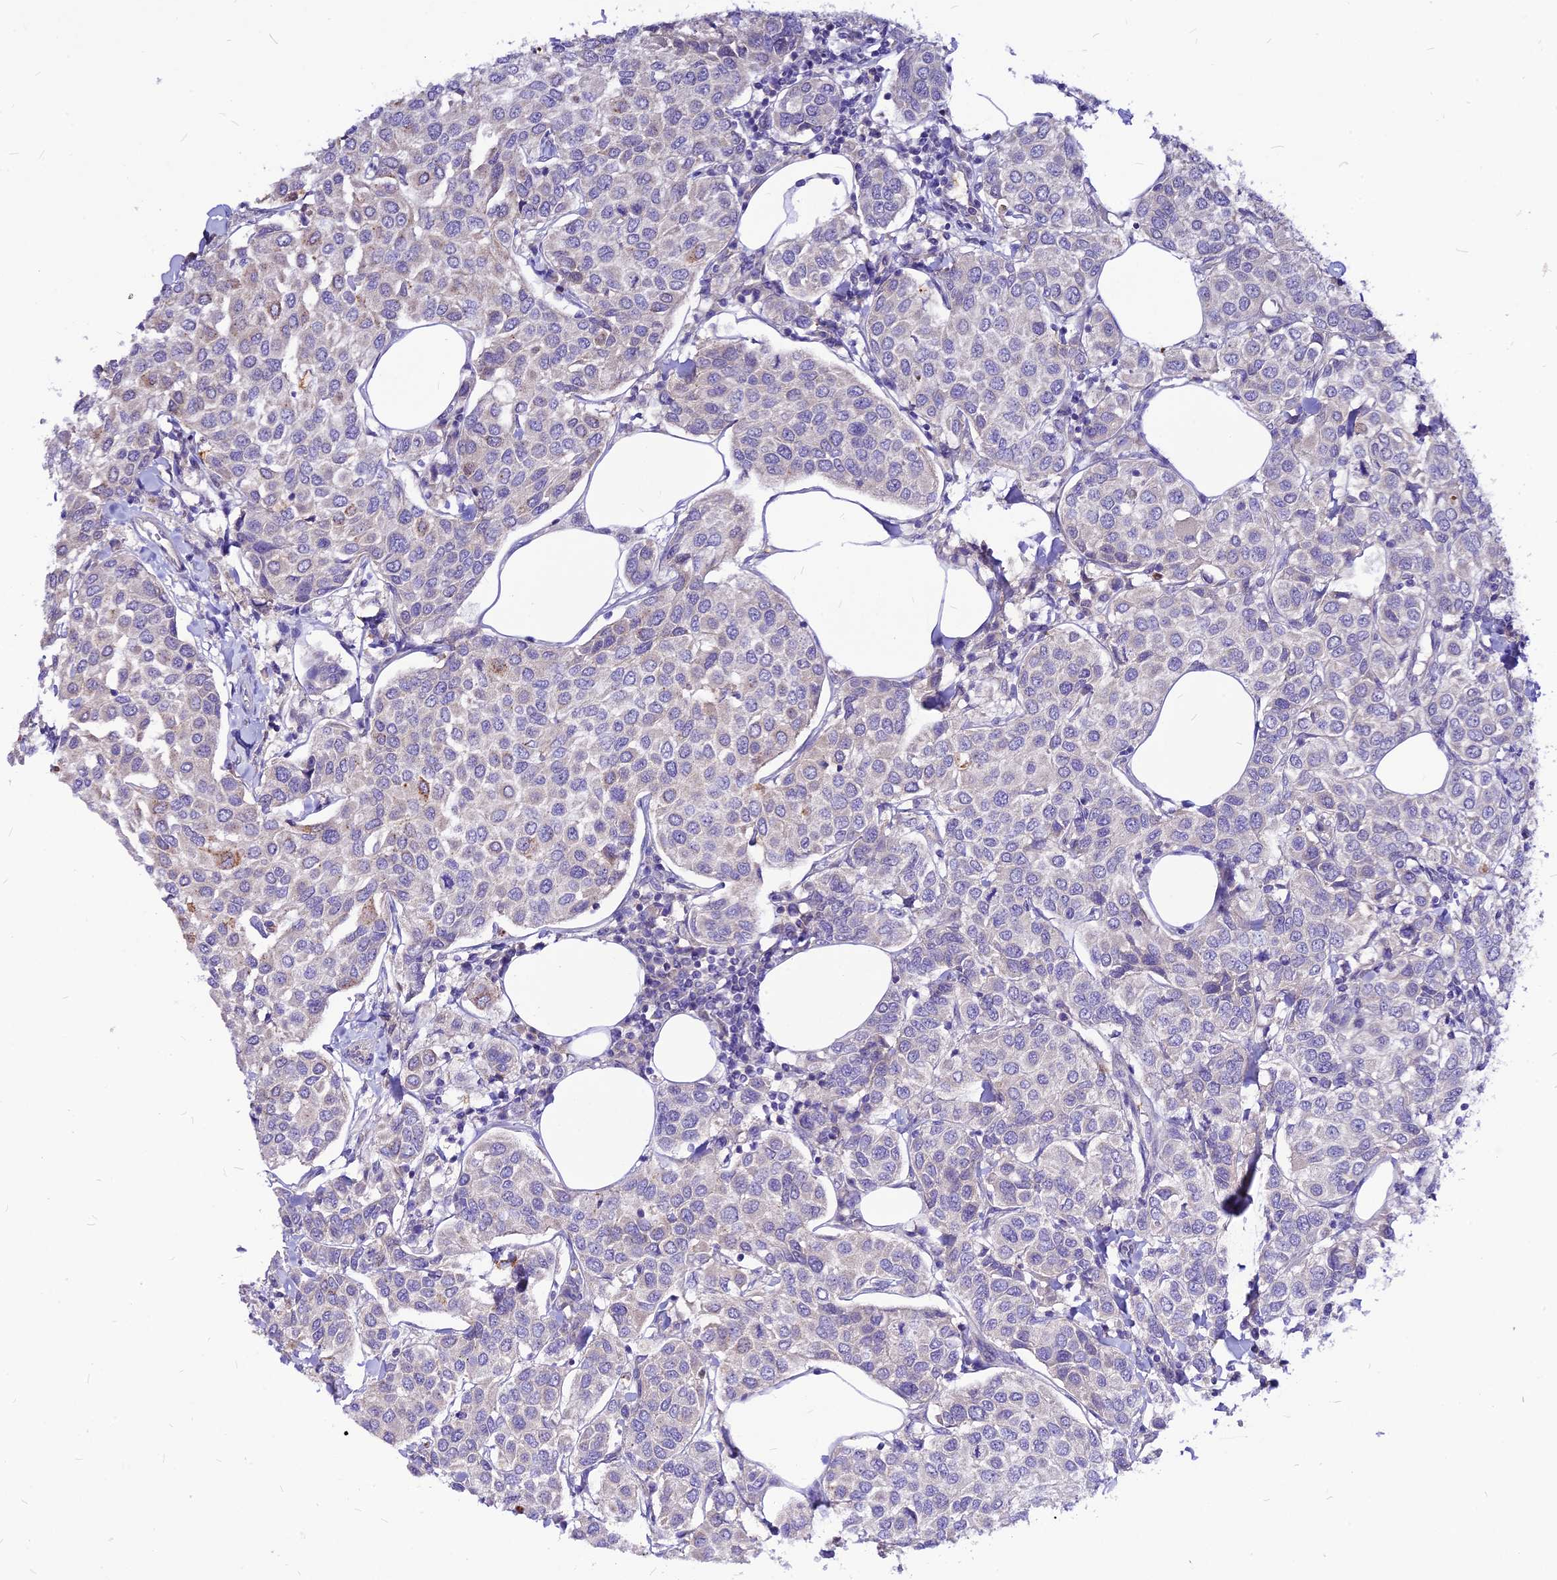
{"staining": {"intensity": "negative", "quantity": "none", "location": "none"}, "tissue": "breast cancer", "cell_type": "Tumor cells", "image_type": "cancer", "snomed": [{"axis": "morphology", "description": "Duct carcinoma"}, {"axis": "topography", "description": "Breast"}], "caption": "Immunohistochemistry of breast cancer (invasive ductal carcinoma) shows no staining in tumor cells. (DAB (3,3'-diaminobenzidine) IHC with hematoxylin counter stain).", "gene": "CZIB", "patient": {"sex": "female", "age": 55}}